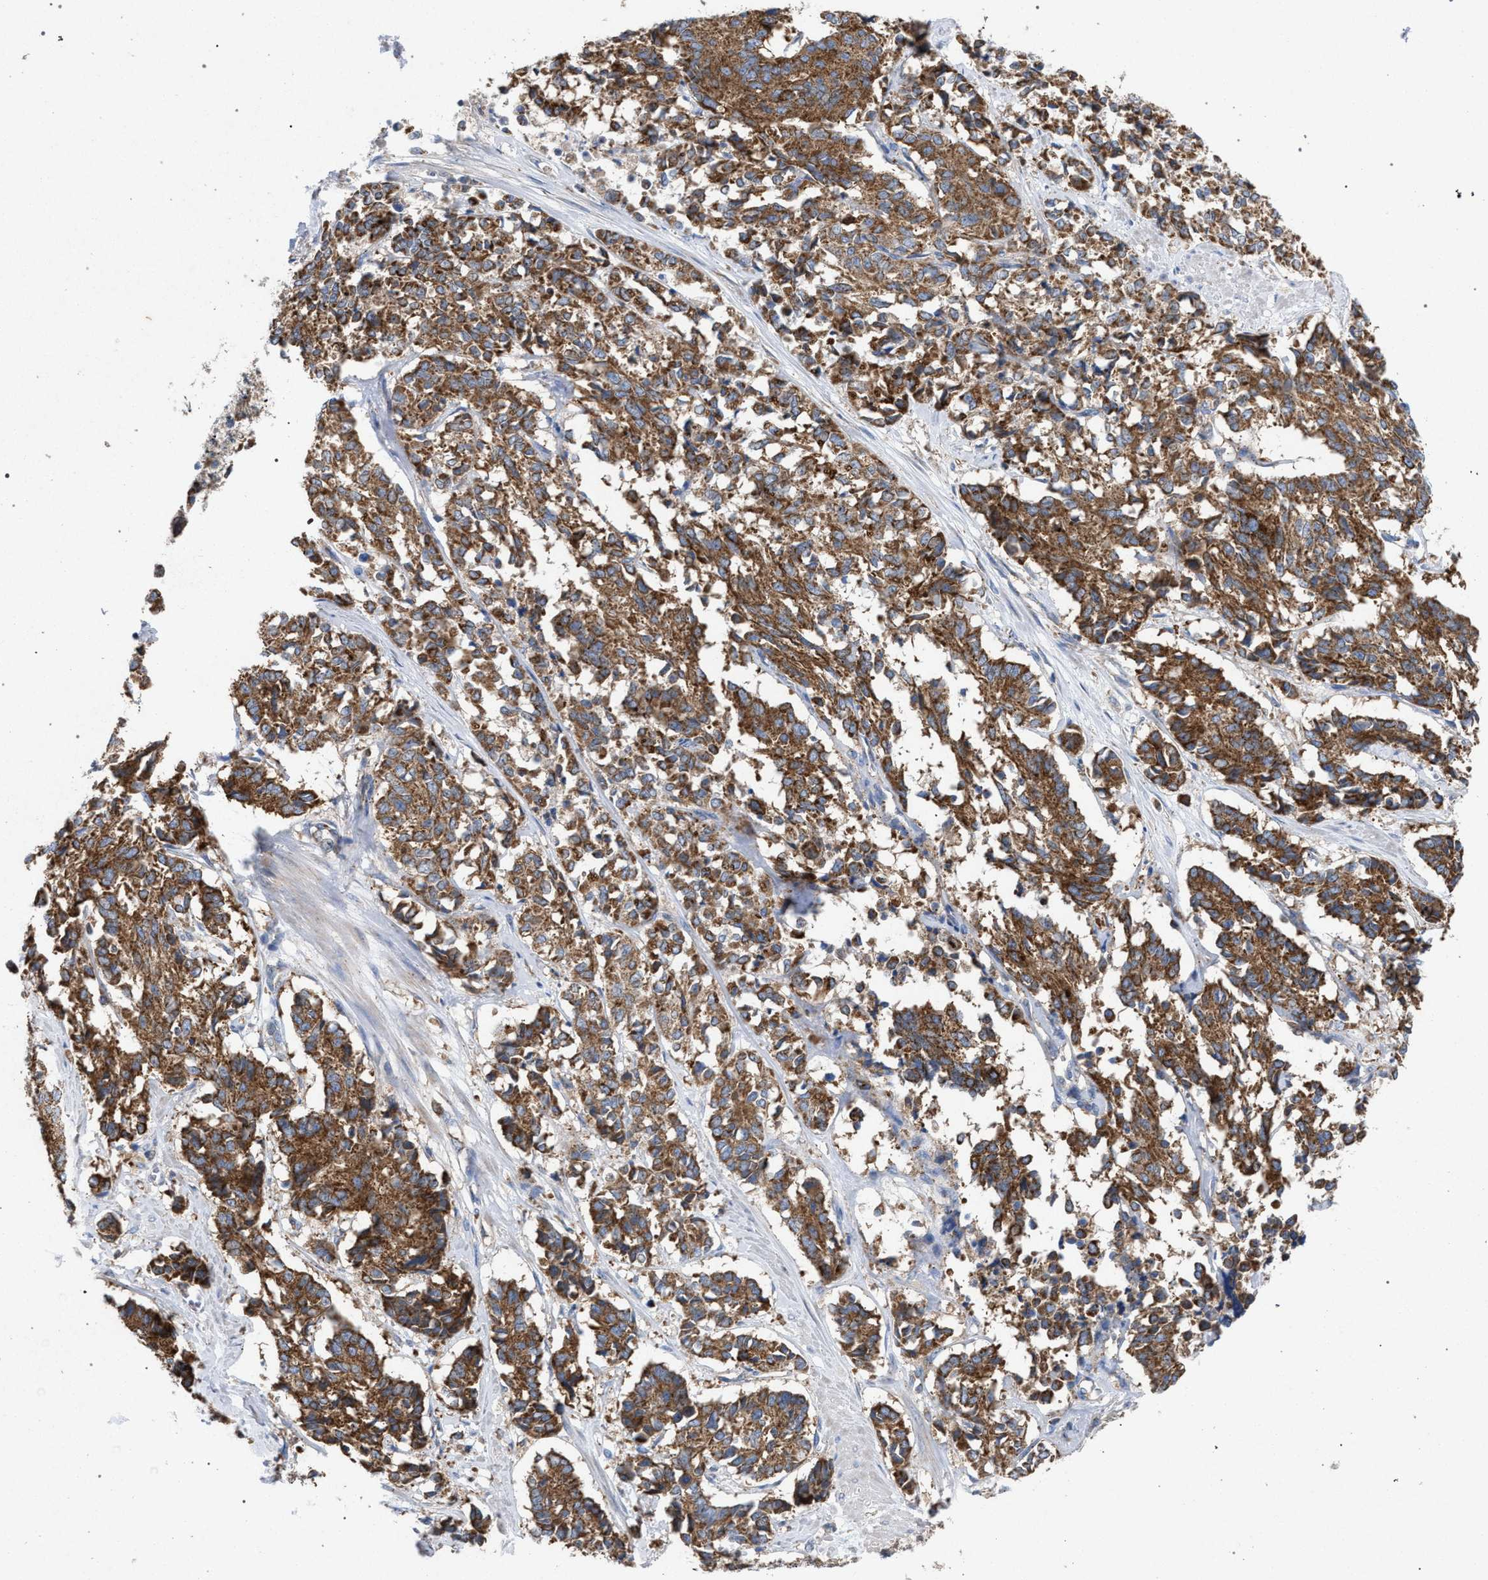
{"staining": {"intensity": "moderate", "quantity": ">75%", "location": "cytoplasmic/membranous"}, "tissue": "cervical cancer", "cell_type": "Tumor cells", "image_type": "cancer", "snomed": [{"axis": "morphology", "description": "Squamous cell carcinoma, NOS"}, {"axis": "topography", "description": "Cervix"}], "caption": "Protein staining of cervical cancer tissue exhibits moderate cytoplasmic/membranous positivity in approximately >75% of tumor cells.", "gene": "VPS13A", "patient": {"sex": "female", "age": 35}}